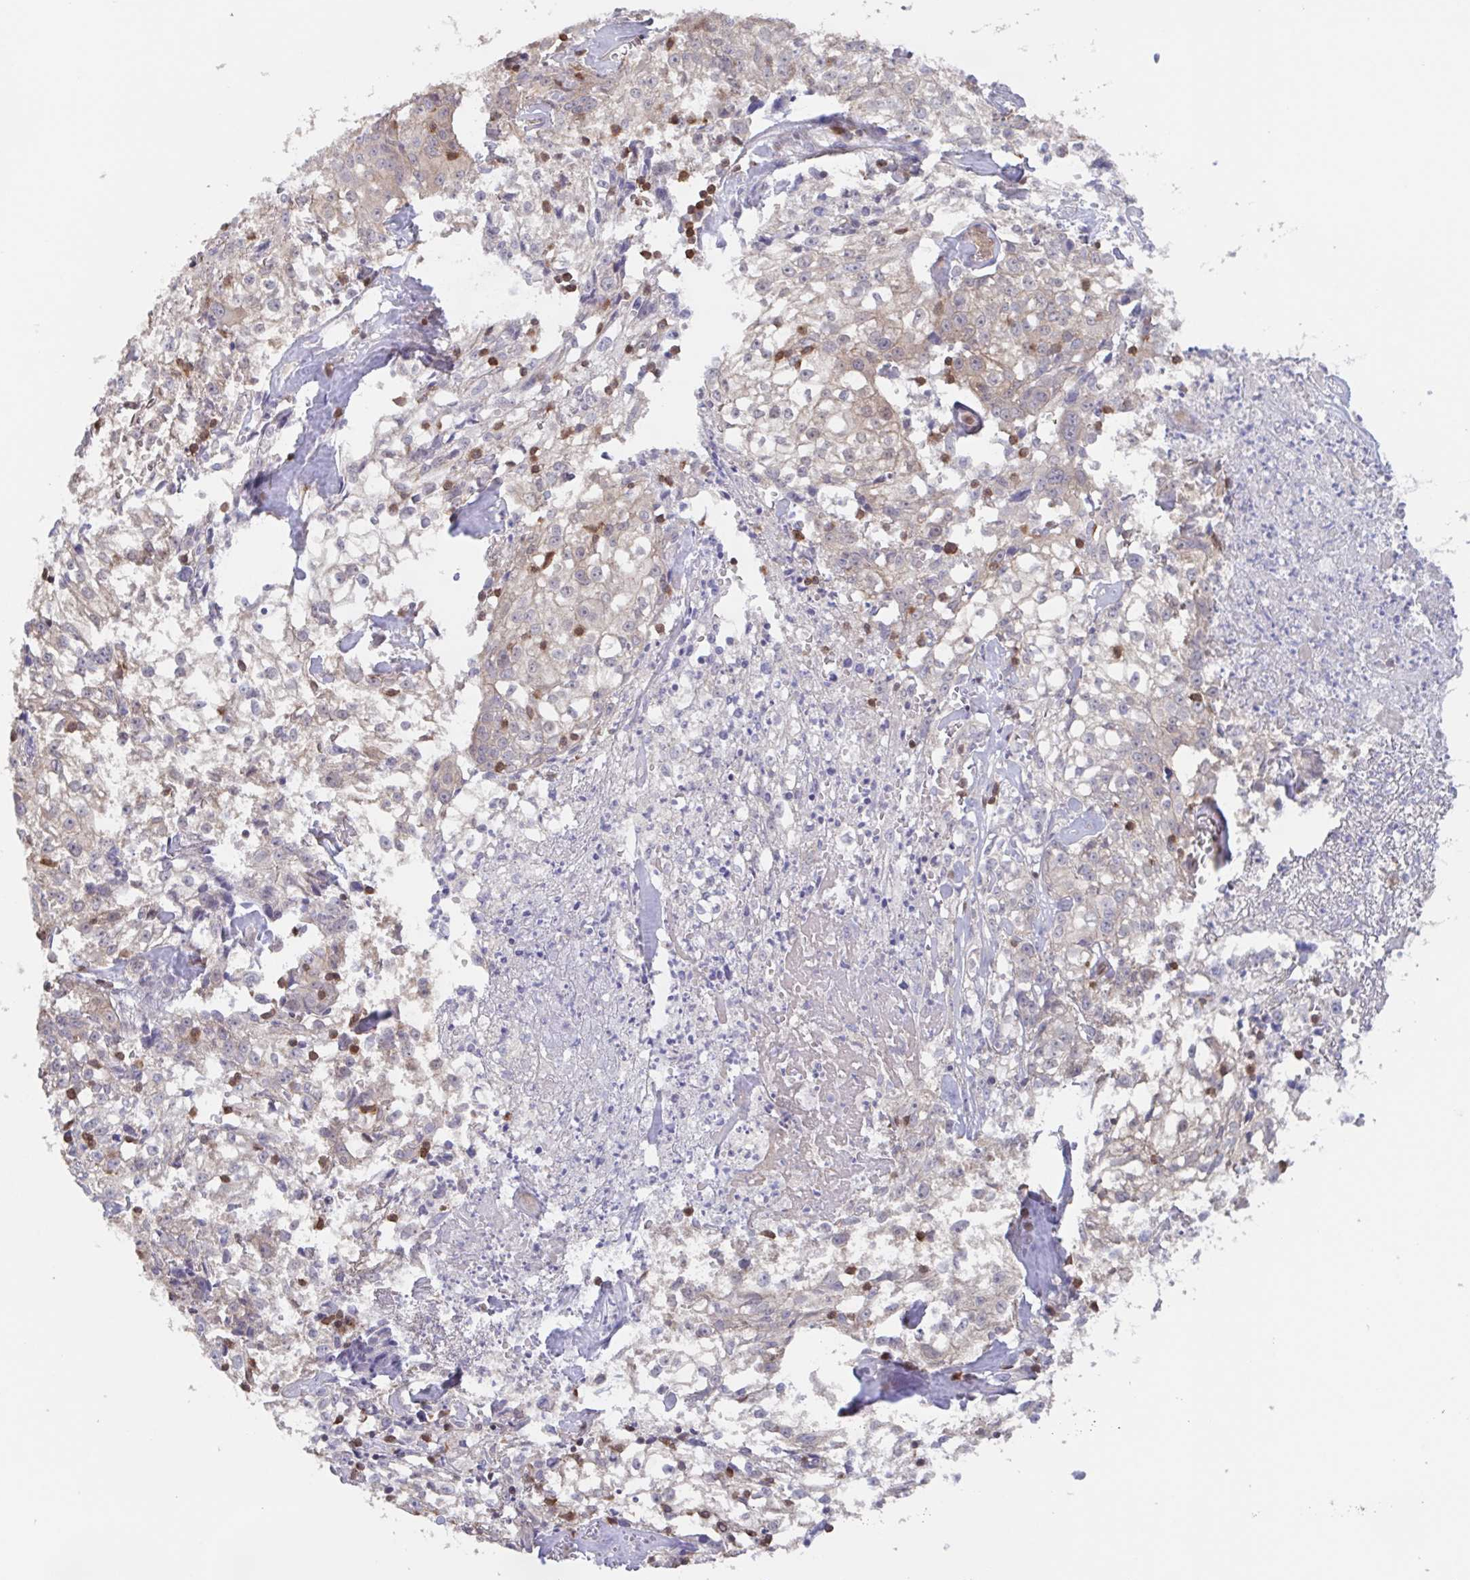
{"staining": {"intensity": "weak", "quantity": "<25%", "location": "cytoplasmic/membranous"}, "tissue": "cervical cancer", "cell_type": "Tumor cells", "image_type": "cancer", "snomed": [{"axis": "morphology", "description": "Squamous cell carcinoma, NOS"}, {"axis": "topography", "description": "Cervix"}], "caption": "Image shows no protein positivity in tumor cells of squamous cell carcinoma (cervical) tissue.", "gene": "AGFG2", "patient": {"sex": "female", "age": 85}}